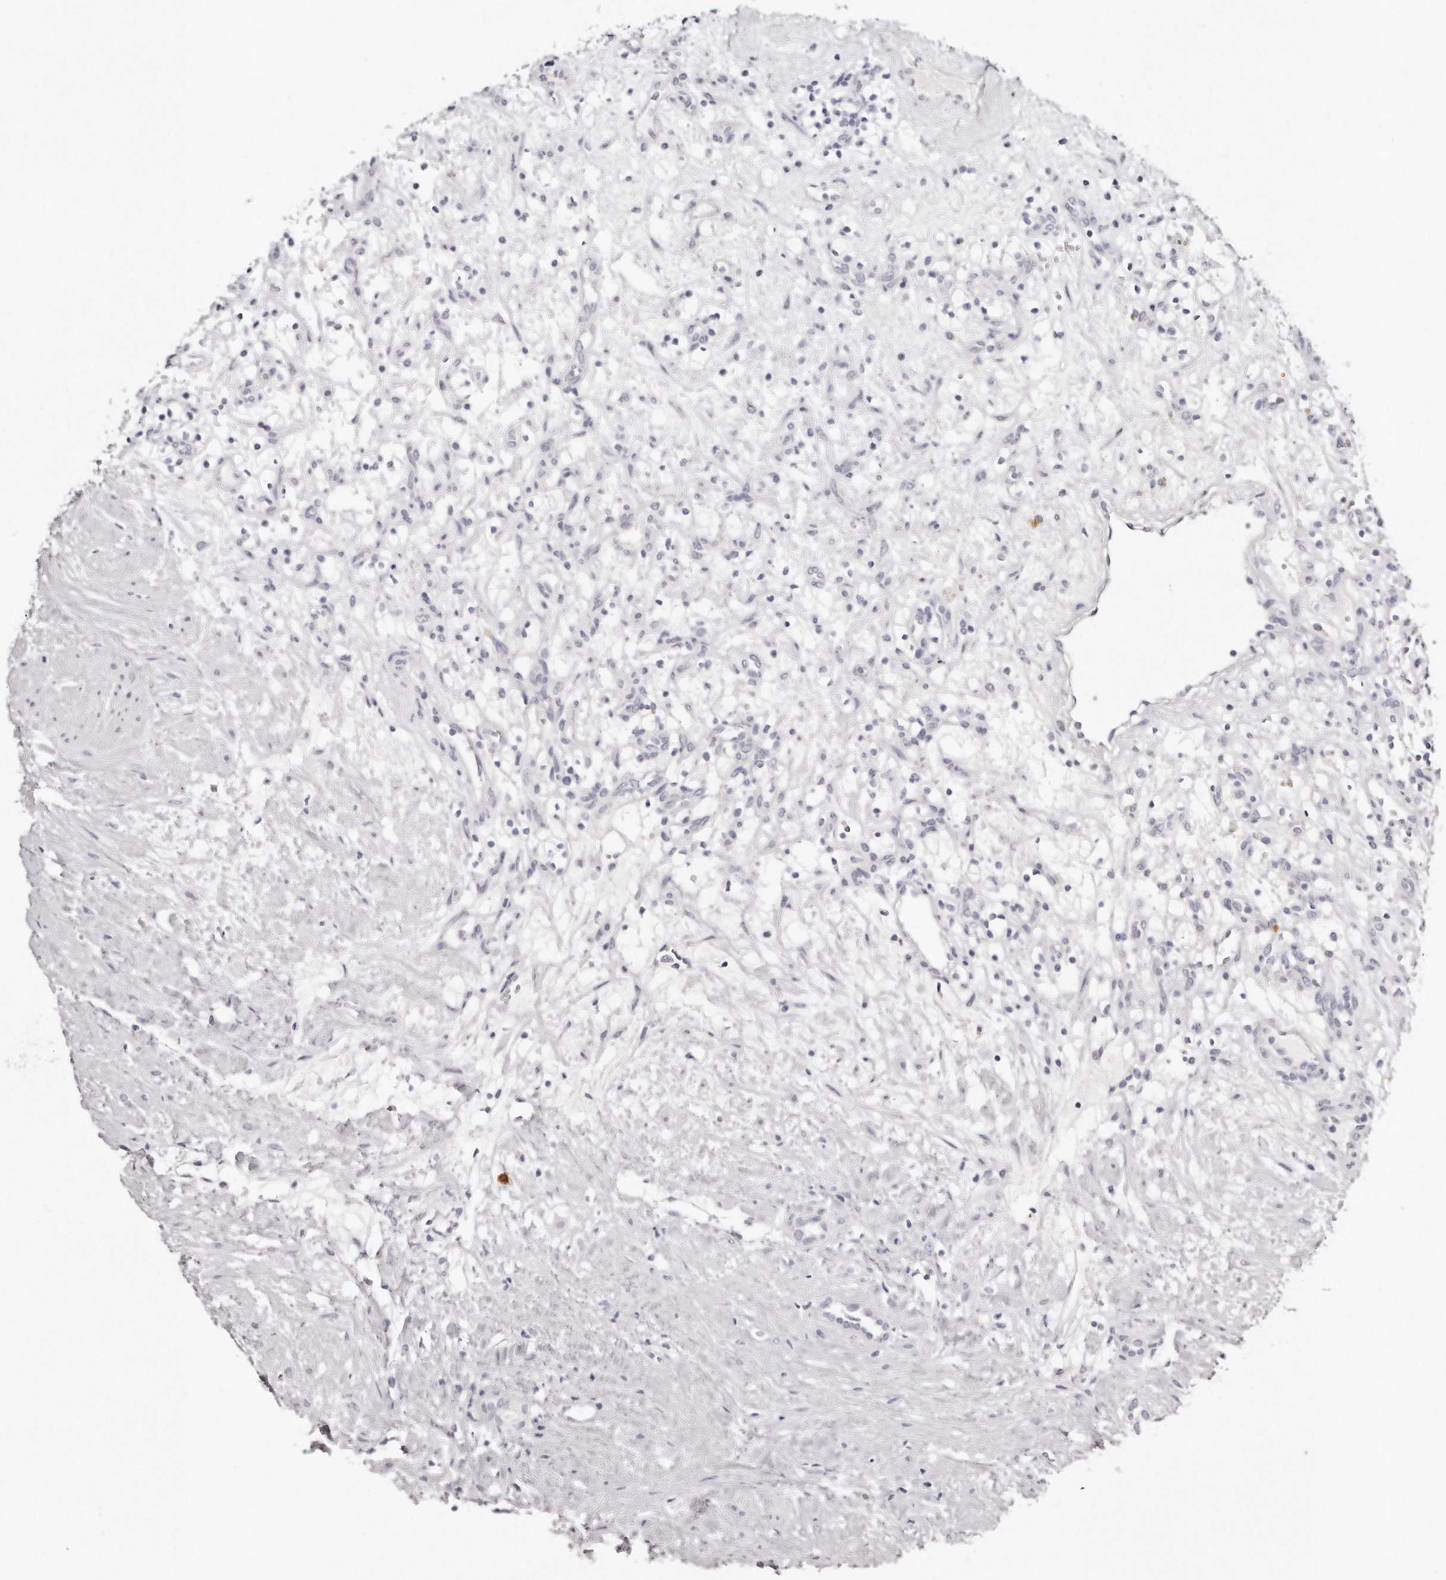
{"staining": {"intensity": "negative", "quantity": "none", "location": "none"}, "tissue": "renal cancer", "cell_type": "Tumor cells", "image_type": "cancer", "snomed": [{"axis": "morphology", "description": "Adenocarcinoma, NOS"}, {"axis": "topography", "description": "Kidney"}], "caption": "This is an immunohistochemistry histopathology image of human renal cancer (adenocarcinoma). There is no staining in tumor cells.", "gene": "AKNAD1", "patient": {"sex": "female", "age": 57}}